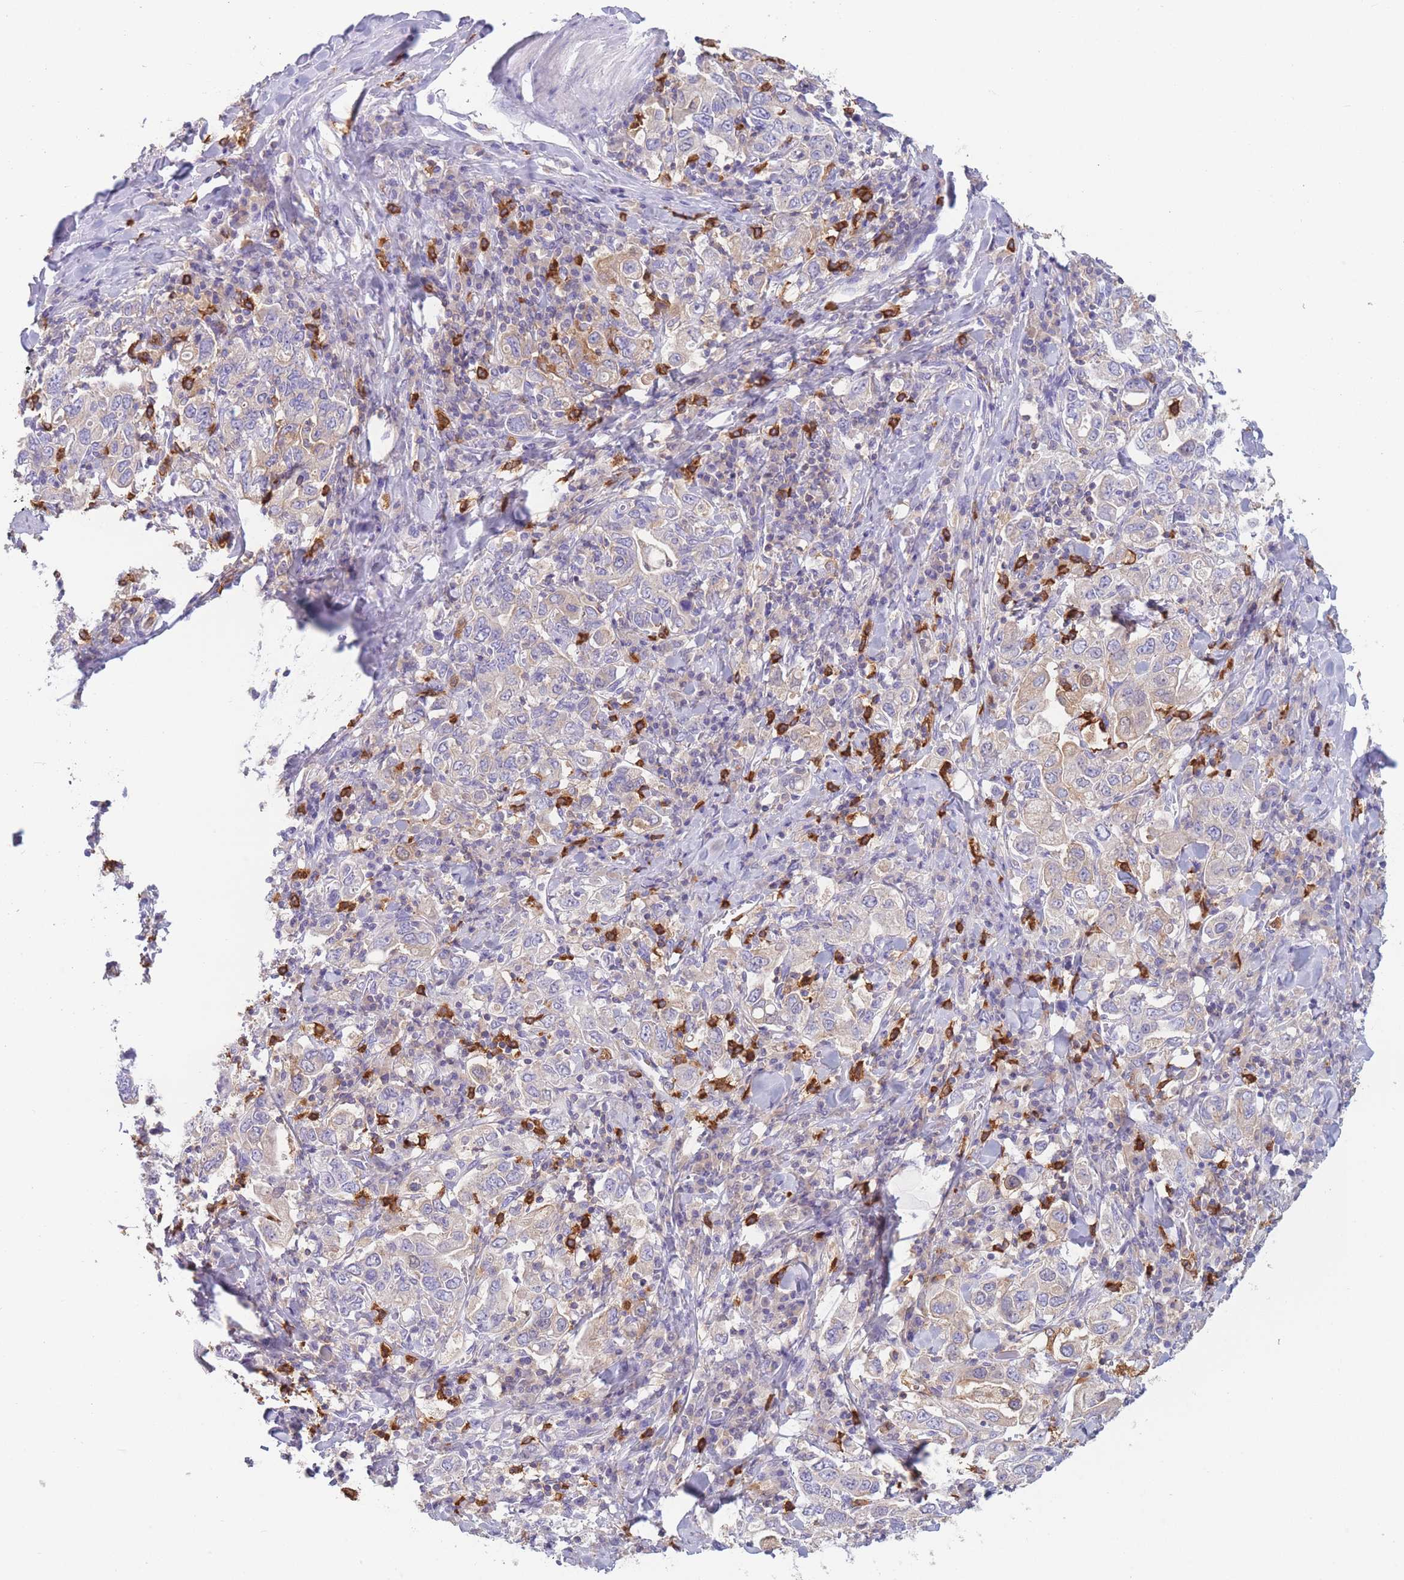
{"staining": {"intensity": "weak", "quantity": "<25%", "location": "cytoplasmic/membranous"}, "tissue": "stomach cancer", "cell_type": "Tumor cells", "image_type": "cancer", "snomed": [{"axis": "morphology", "description": "Adenocarcinoma, NOS"}, {"axis": "topography", "description": "Stomach, upper"}], "caption": "Immunohistochemical staining of human stomach cancer shows no significant staining in tumor cells.", "gene": "ST3GAL4", "patient": {"sex": "male", "age": 62}}